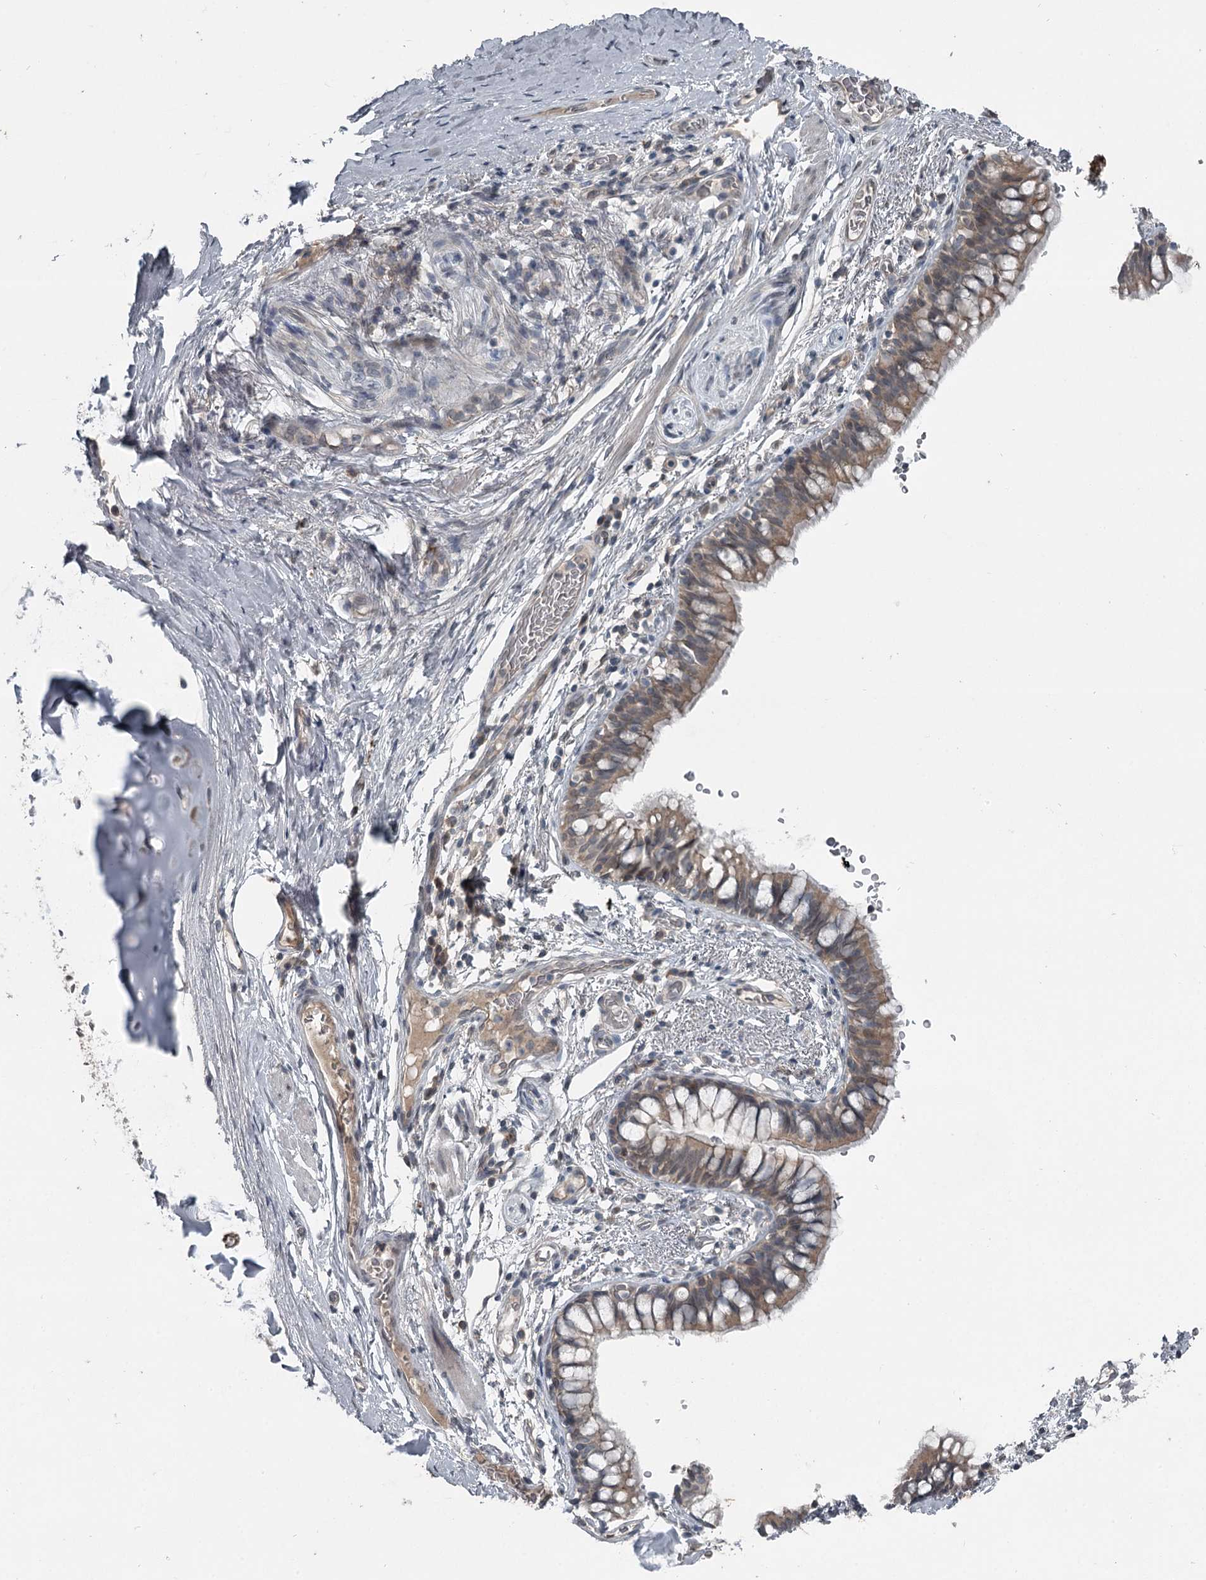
{"staining": {"intensity": "weak", "quantity": ">75%", "location": "cytoplasmic/membranous"}, "tissue": "bronchus", "cell_type": "Respiratory epithelial cells", "image_type": "normal", "snomed": [{"axis": "morphology", "description": "Normal tissue, NOS"}, {"axis": "topography", "description": "Cartilage tissue"}, {"axis": "topography", "description": "Bronchus"}], "caption": "Immunohistochemistry (IHC) of normal human bronchus displays low levels of weak cytoplasmic/membranous expression in approximately >75% of respiratory epithelial cells. (Stains: DAB in brown, nuclei in blue, Microscopy: brightfield microscopy at high magnification).", "gene": "SLC39A8", "patient": {"sex": "female", "age": 36}}